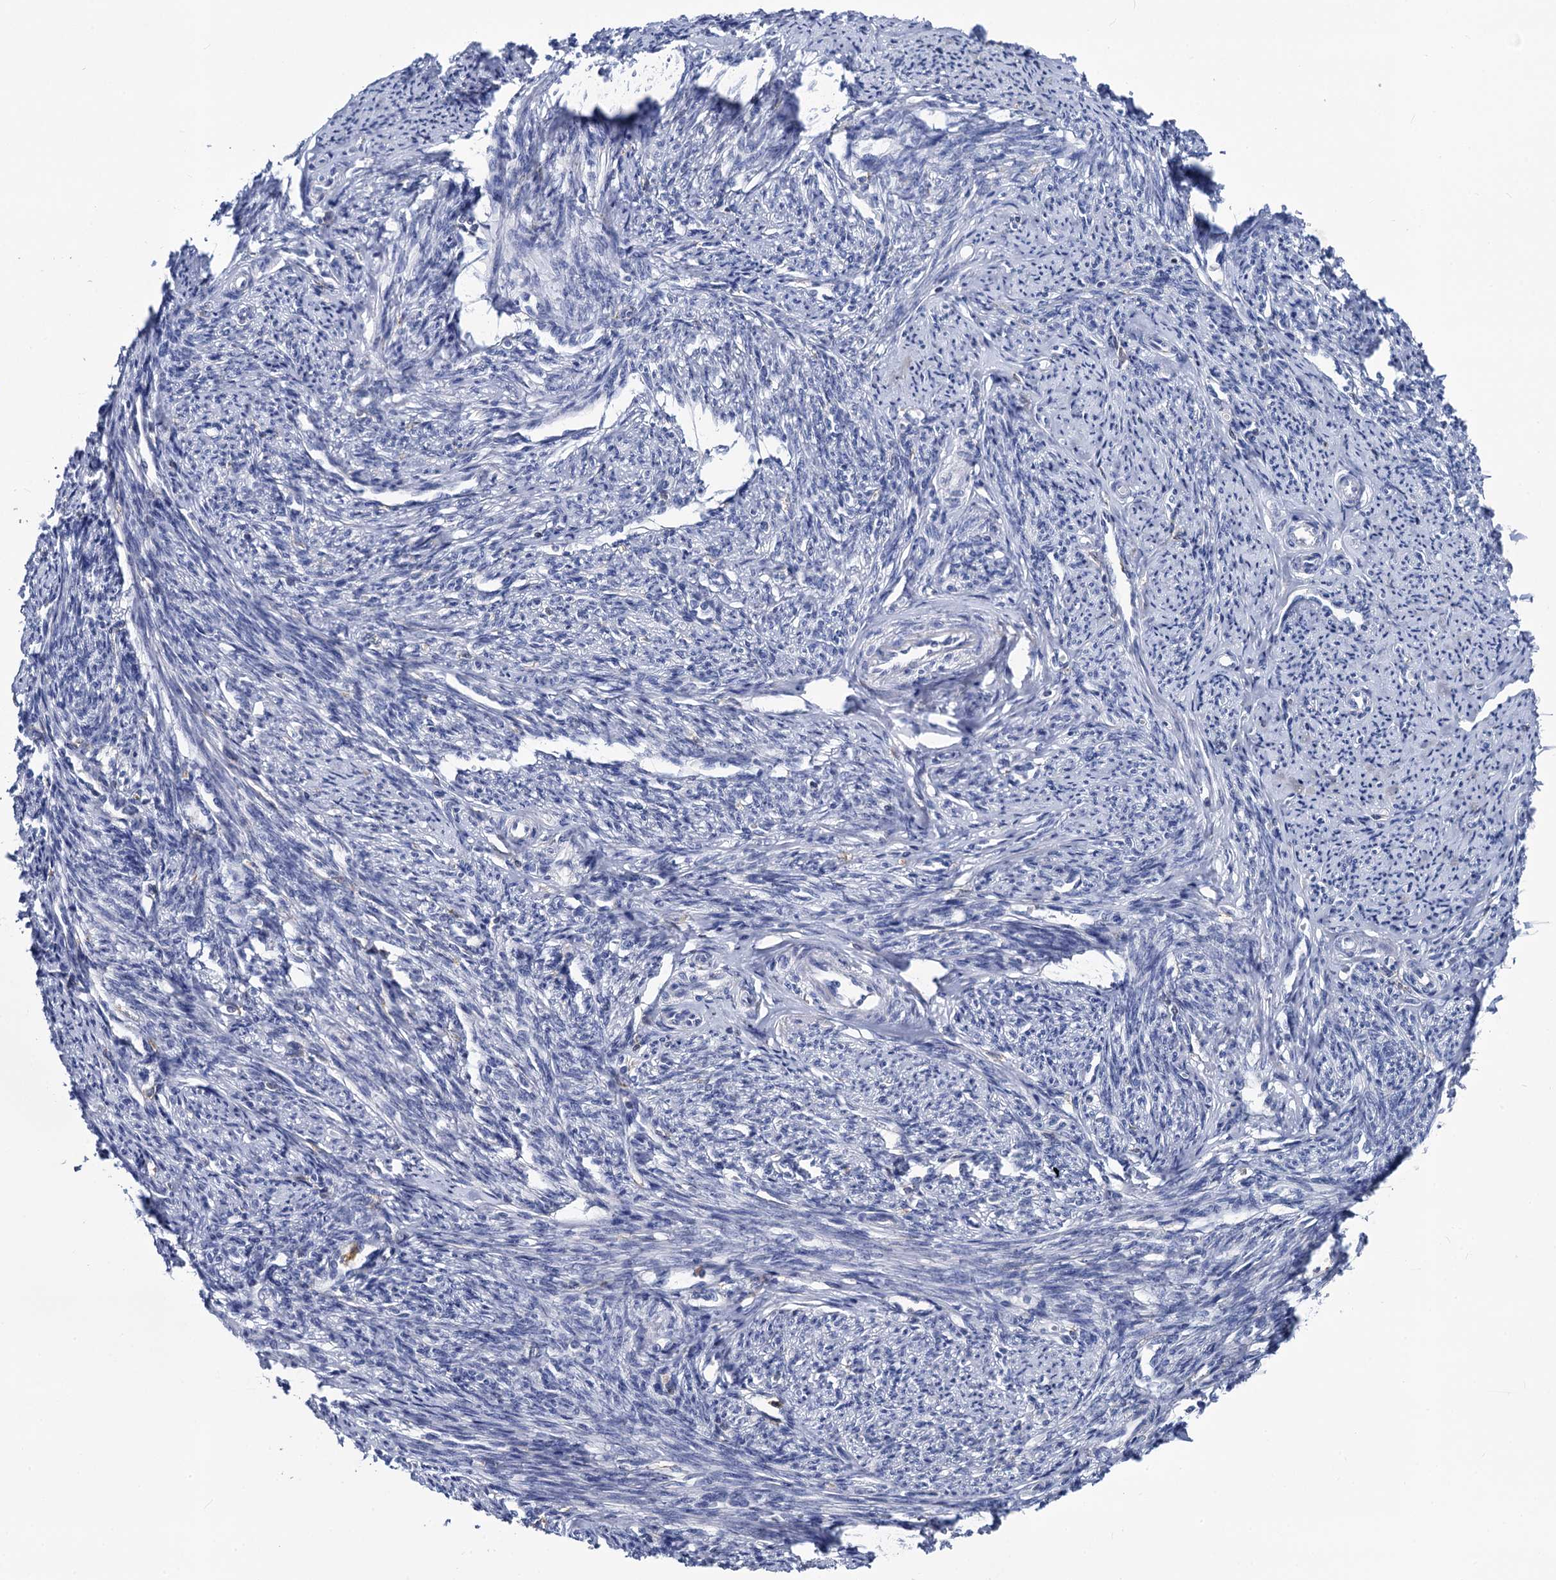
{"staining": {"intensity": "negative", "quantity": "none", "location": "none"}, "tissue": "smooth muscle", "cell_type": "Smooth muscle cells", "image_type": "normal", "snomed": [{"axis": "morphology", "description": "Normal tissue, NOS"}, {"axis": "topography", "description": "Smooth muscle"}, {"axis": "topography", "description": "Uterus"}], "caption": "The photomicrograph shows no significant expression in smooth muscle cells of smooth muscle.", "gene": "RHOG", "patient": {"sex": "female", "age": 59}}